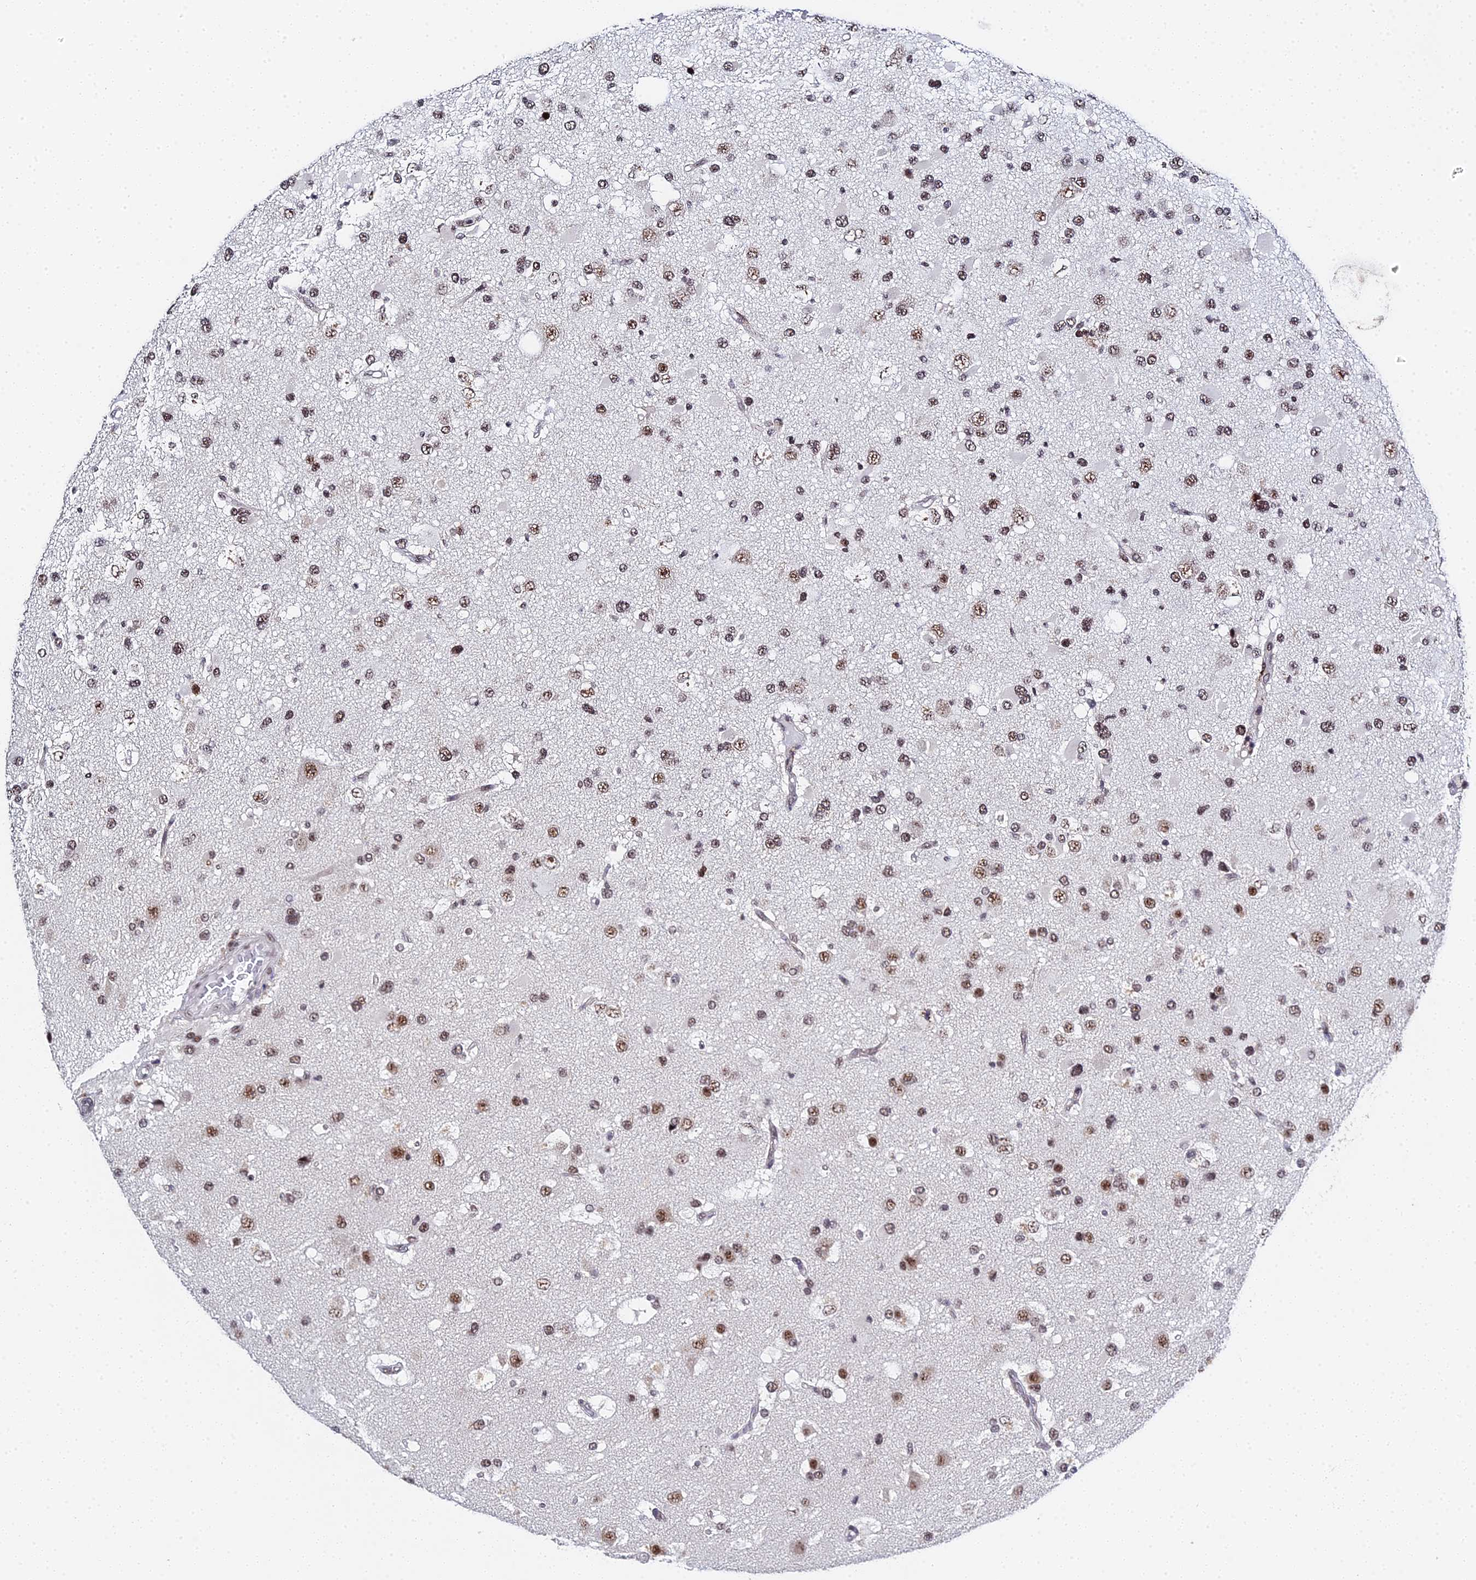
{"staining": {"intensity": "moderate", "quantity": ">75%", "location": "nuclear"}, "tissue": "glioma", "cell_type": "Tumor cells", "image_type": "cancer", "snomed": [{"axis": "morphology", "description": "Glioma, malignant, High grade"}, {"axis": "topography", "description": "Brain"}], "caption": "The histopathology image shows staining of high-grade glioma (malignant), revealing moderate nuclear protein expression (brown color) within tumor cells.", "gene": "MAGOHB", "patient": {"sex": "male", "age": 53}}